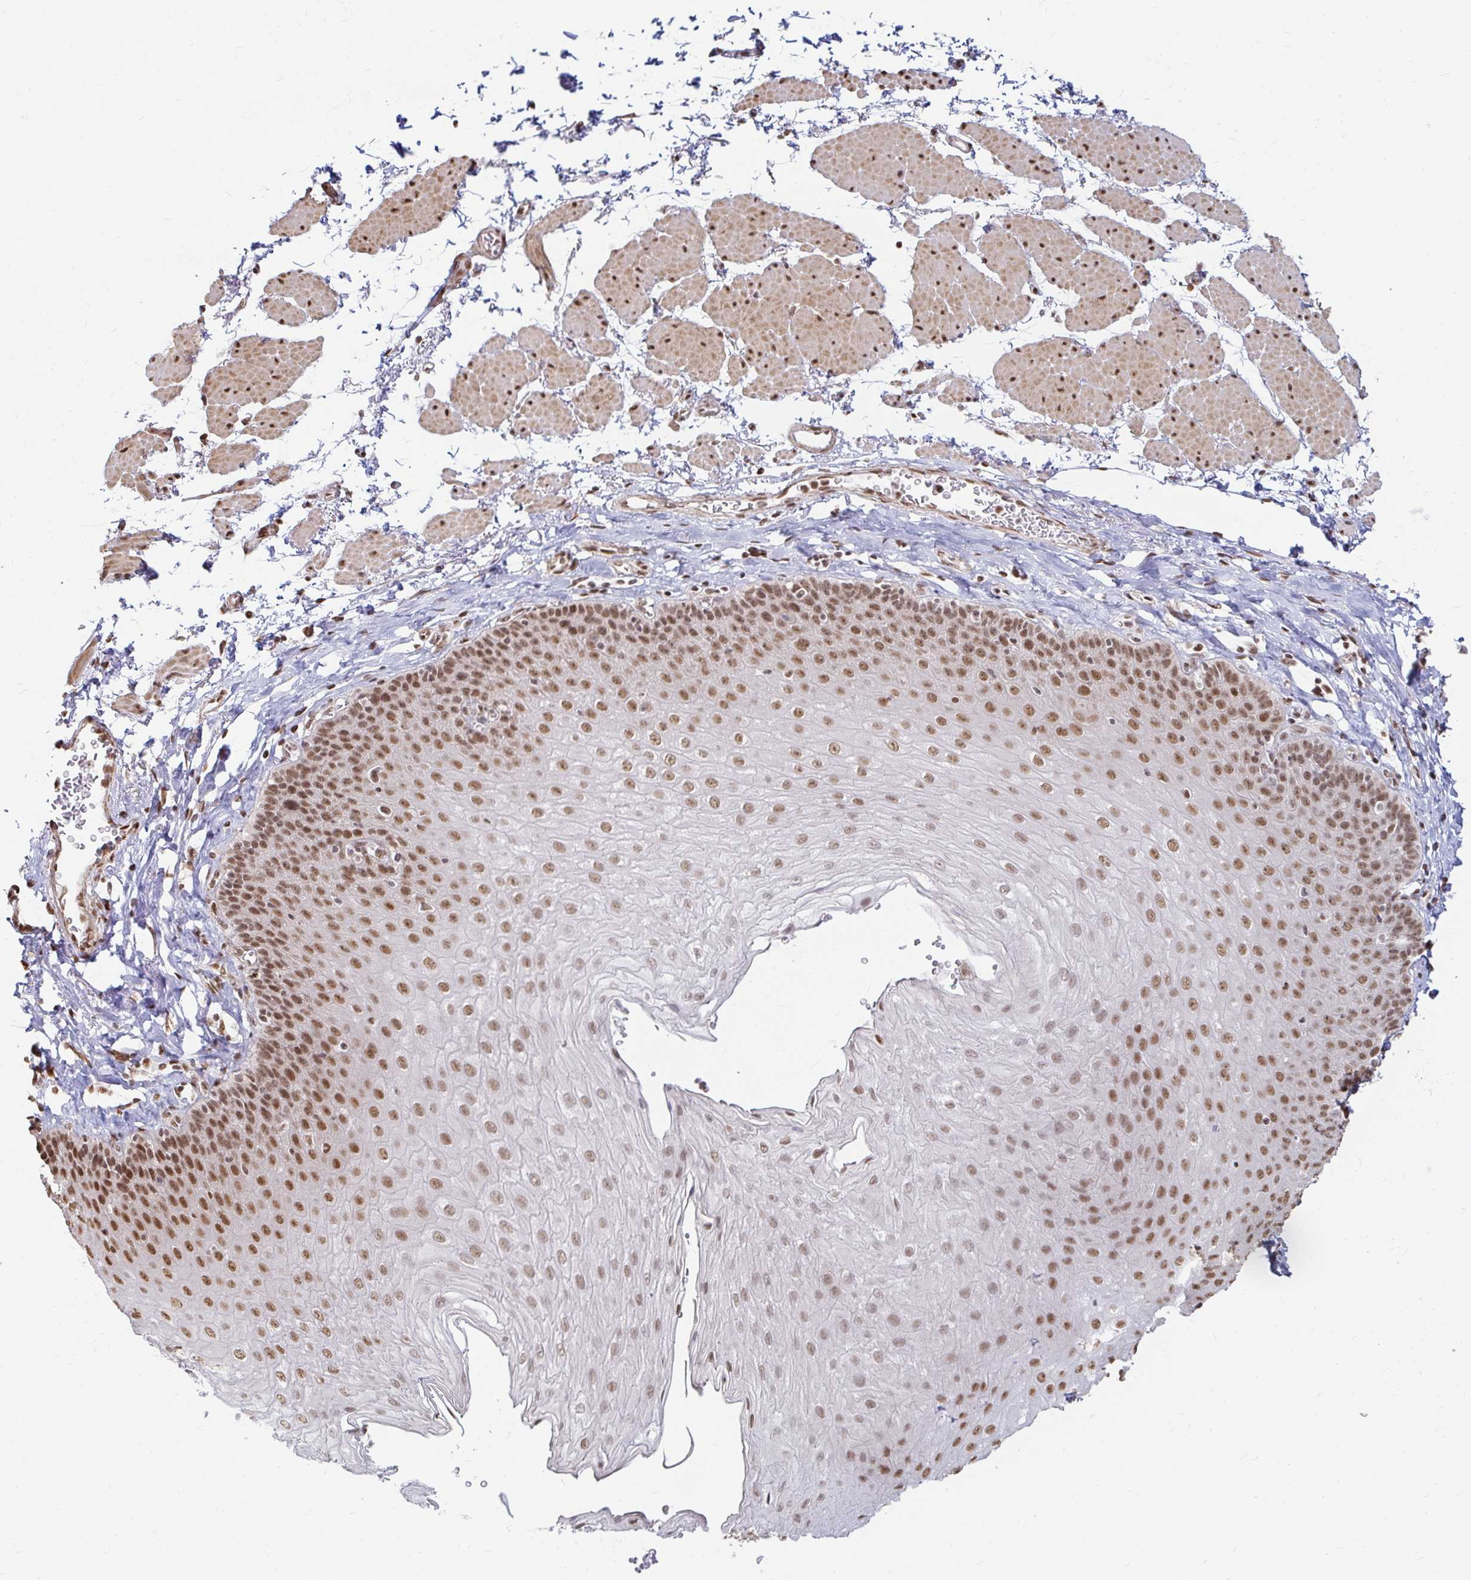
{"staining": {"intensity": "moderate", "quantity": ">75%", "location": "nuclear"}, "tissue": "esophagus", "cell_type": "Squamous epithelial cells", "image_type": "normal", "snomed": [{"axis": "morphology", "description": "Normal tissue, NOS"}, {"axis": "topography", "description": "Esophagus"}], "caption": "DAB (3,3'-diaminobenzidine) immunohistochemical staining of normal esophagus demonstrates moderate nuclear protein expression in about >75% of squamous epithelial cells.", "gene": "HNRNPU", "patient": {"sex": "female", "age": 81}}